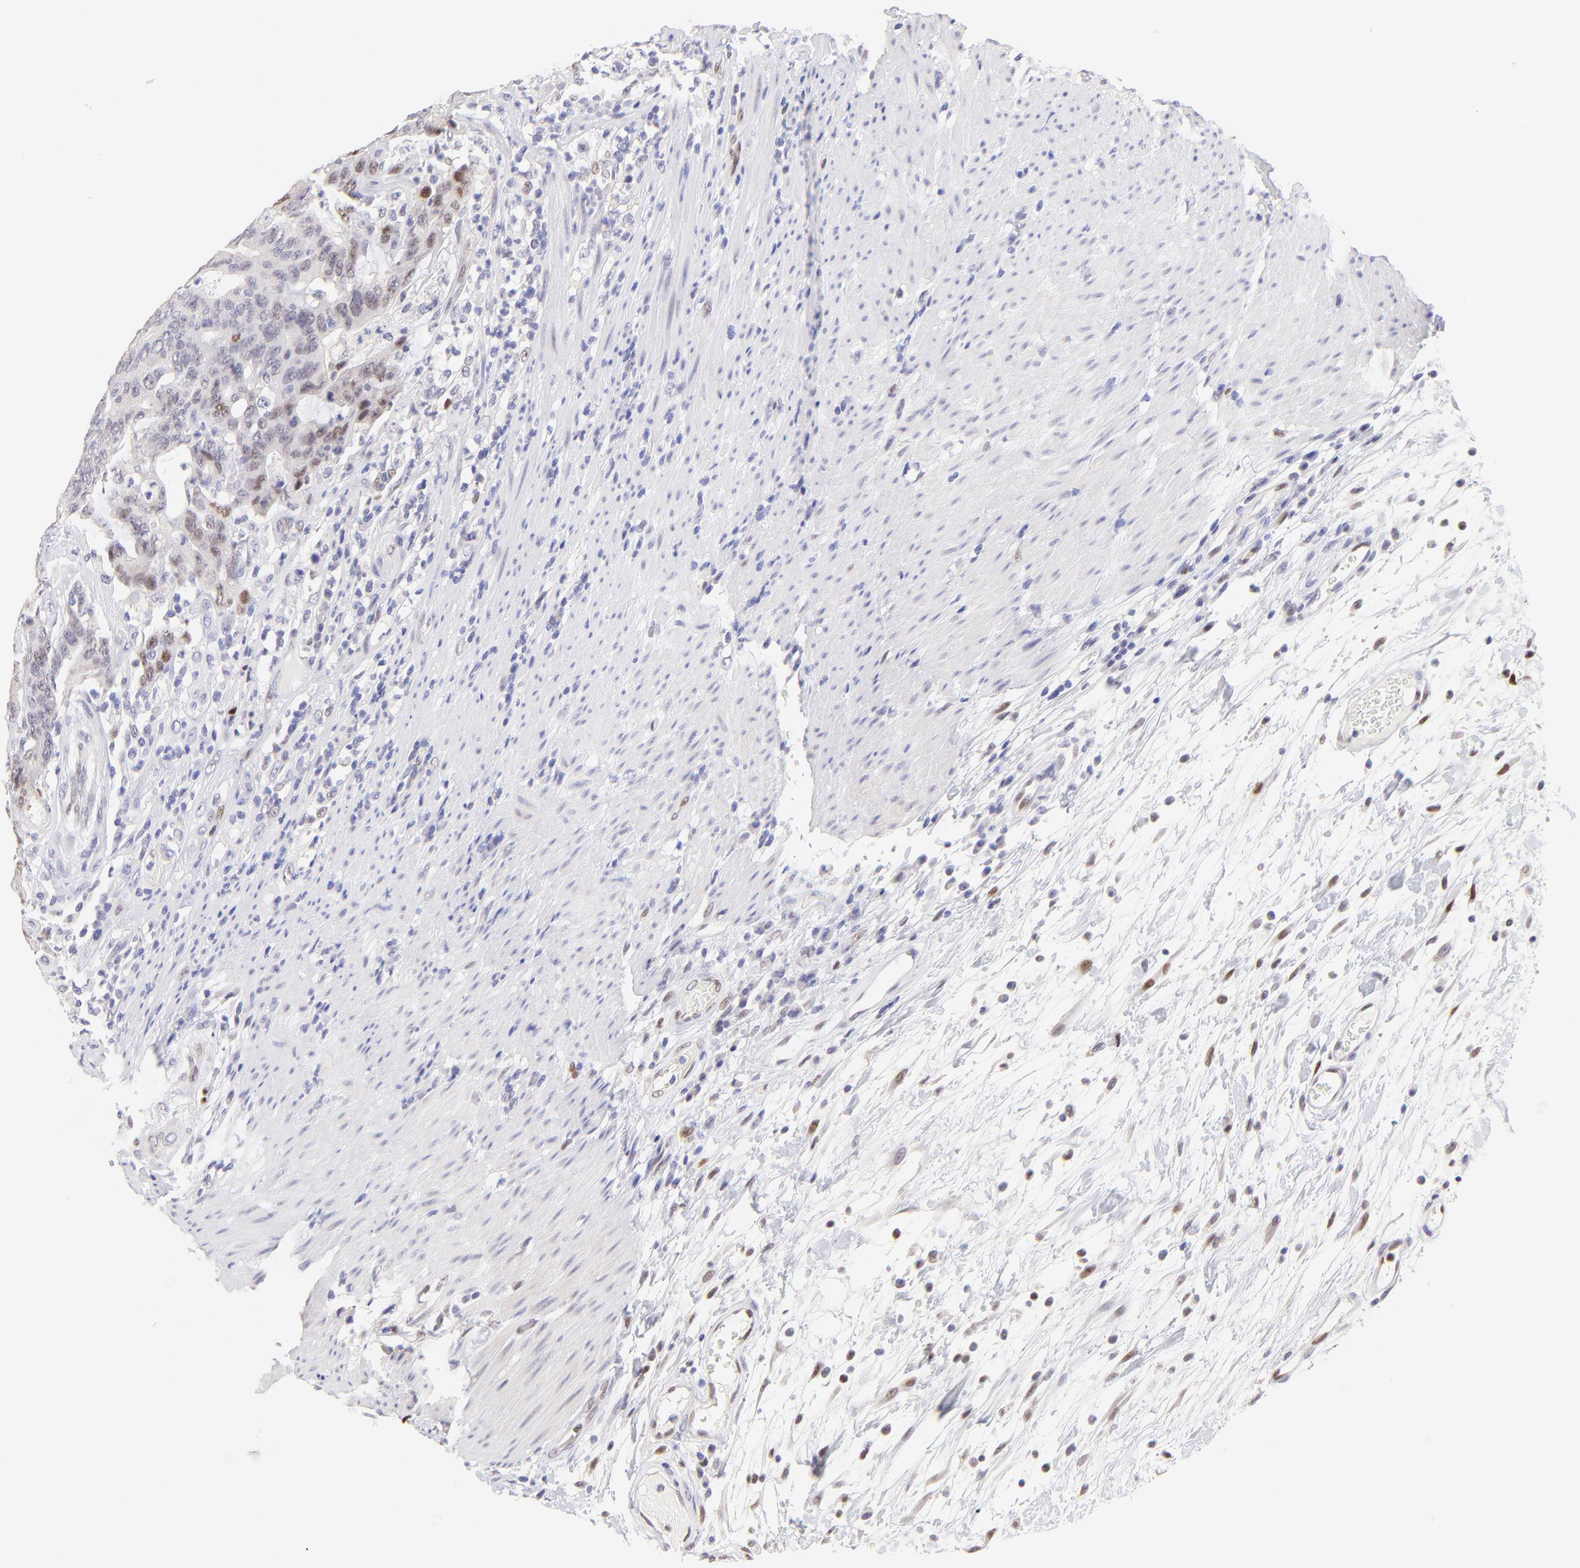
{"staining": {"intensity": "weak", "quantity": "<25%", "location": "nuclear"}, "tissue": "colorectal cancer", "cell_type": "Tumor cells", "image_type": "cancer", "snomed": [{"axis": "morphology", "description": "Adenocarcinoma, NOS"}, {"axis": "topography", "description": "Colon"}], "caption": "Photomicrograph shows no significant protein staining in tumor cells of adenocarcinoma (colorectal).", "gene": "KLF4", "patient": {"sex": "male", "age": 54}}